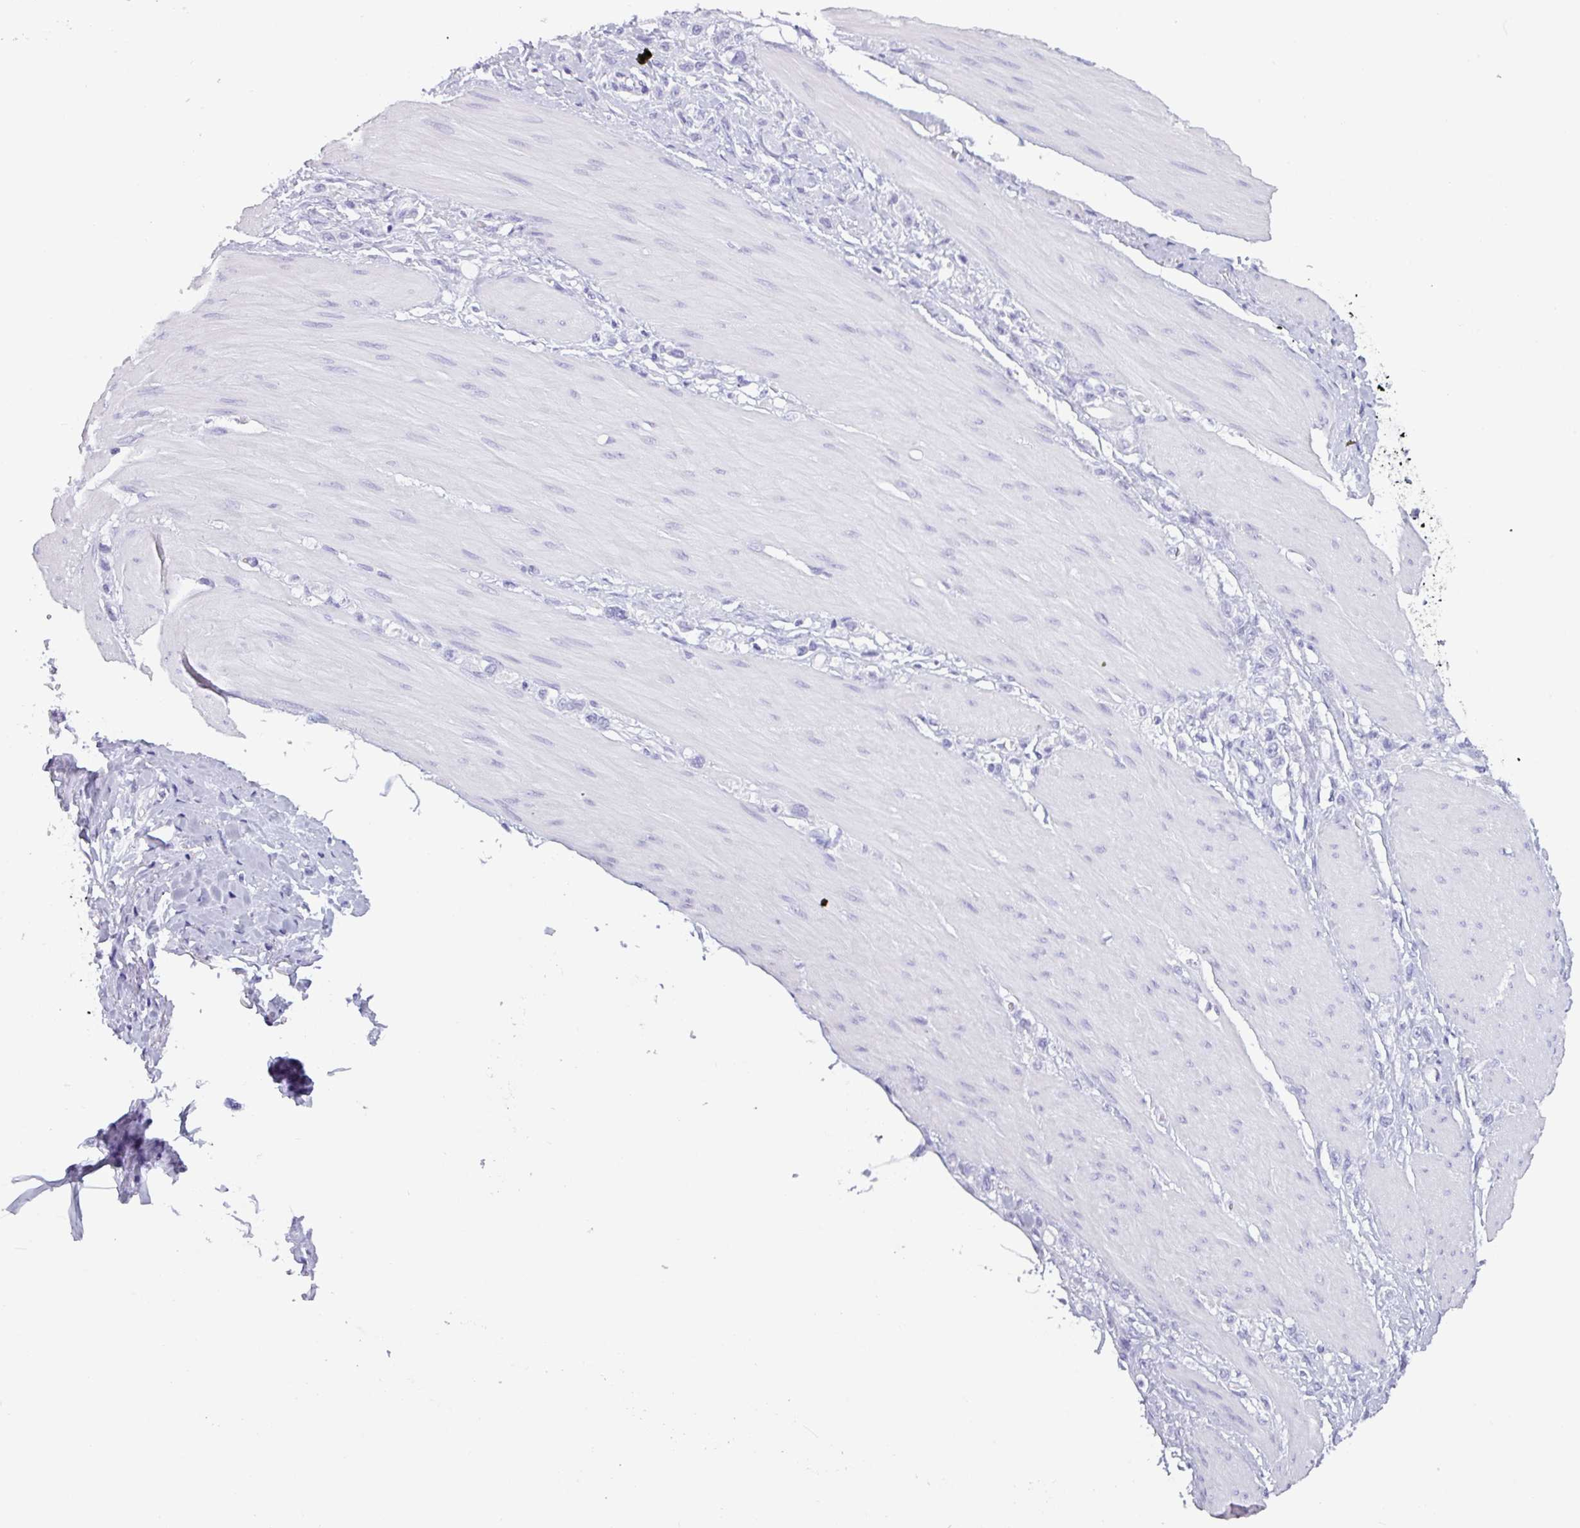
{"staining": {"intensity": "negative", "quantity": "none", "location": "none"}, "tissue": "stomach cancer", "cell_type": "Tumor cells", "image_type": "cancer", "snomed": [{"axis": "morphology", "description": "Adenocarcinoma, NOS"}, {"axis": "topography", "description": "Stomach"}], "caption": "Histopathology image shows no protein expression in tumor cells of stomach cancer (adenocarcinoma) tissue. (DAB immunohistochemistry (IHC) with hematoxylin counter stain).", "gene": "CRYBB2", "patient": {"sex": "female", "age": 65}}